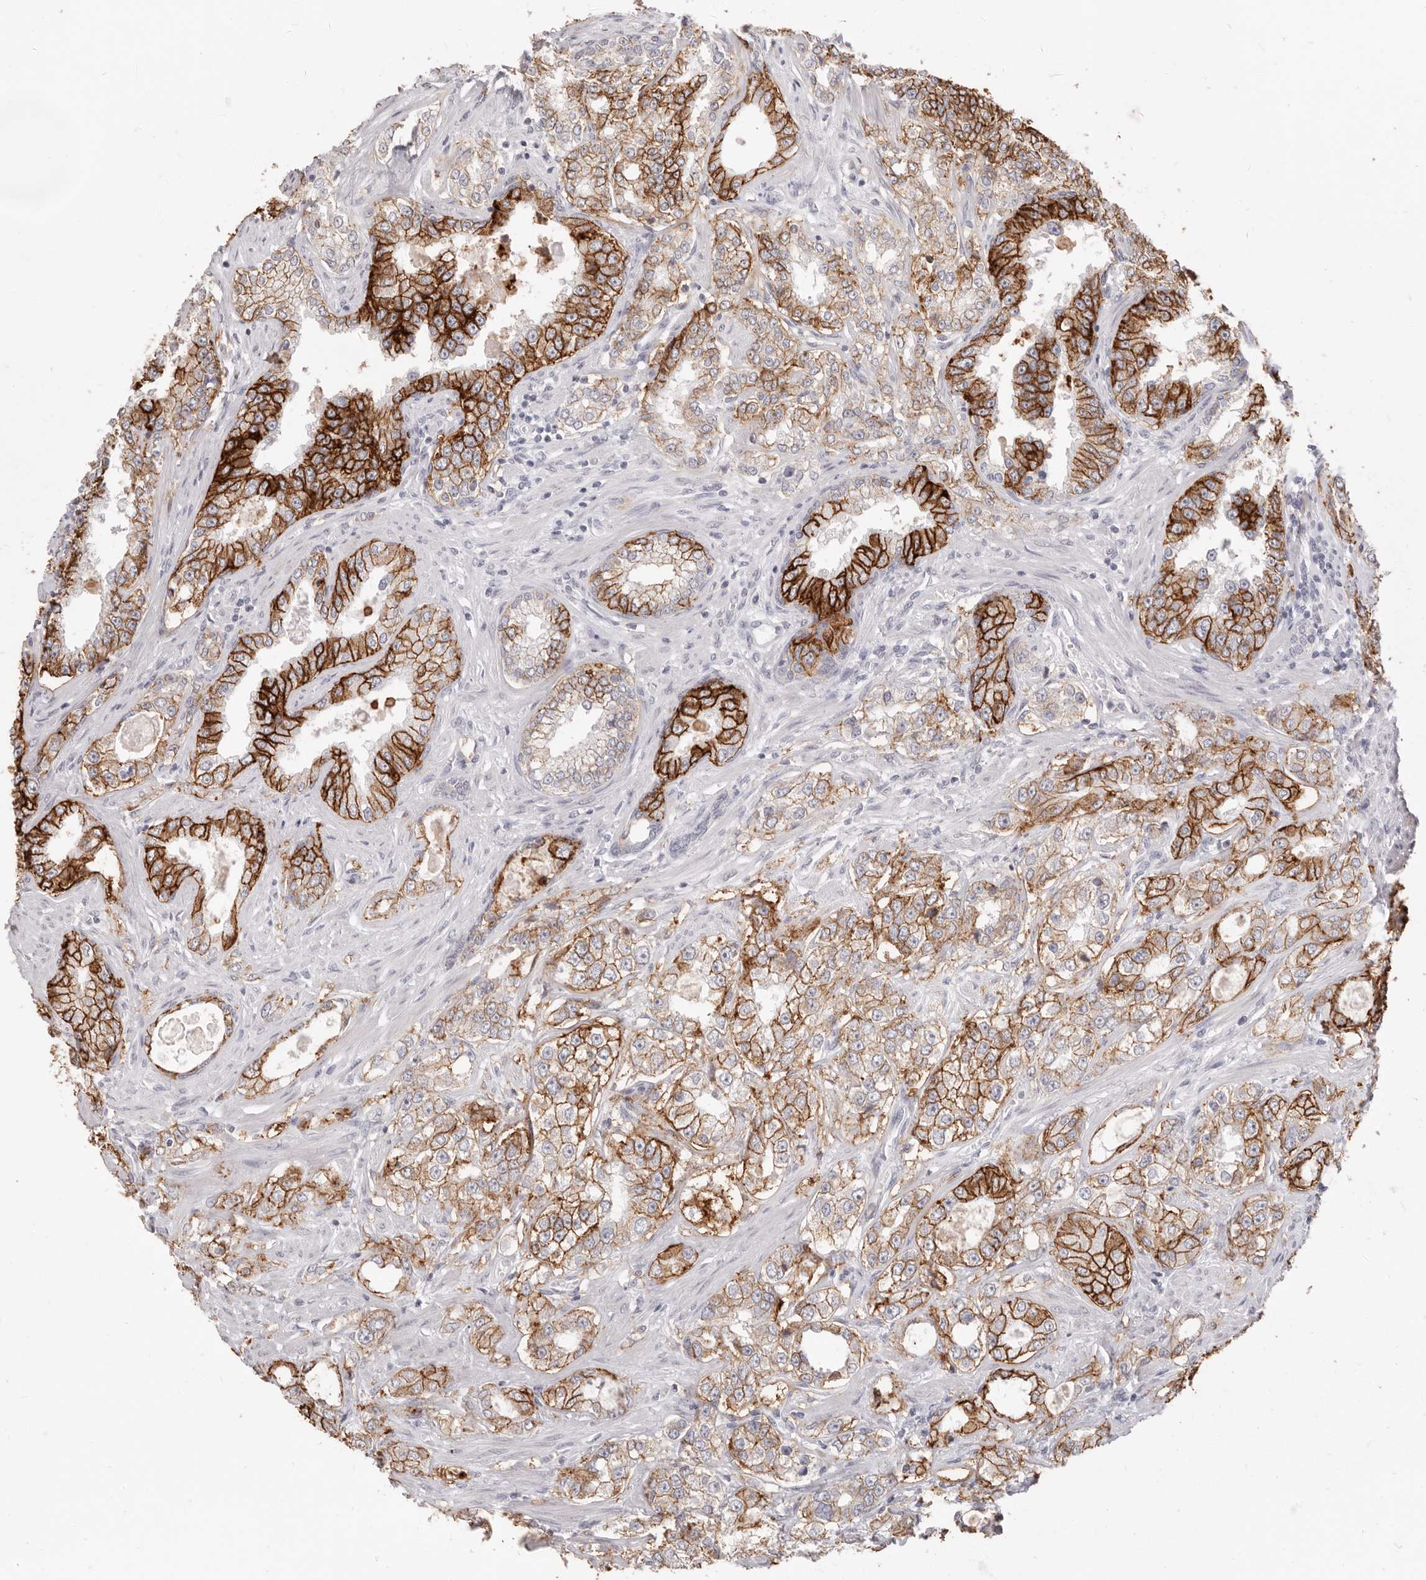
{"staining": {"intensity": "strong", "quantity": ">75%", "location": "cytoplasmic/membranous"}, "tissue": "prostate cancer", "cell_type": "Tumor cells", "image_type": "cancer", "snomed": [{"axis": "morphology", "description": "Normal tissue, NOS"}, {"axis": "morphology", "description": "Adenocarcinoma, High grade"}, {"axis": "topography", "description": "Prostate"}], "caption": "Strong cytoplasmic/membranous protein staining is present in approximately >75% of tumor cells in prostate cancer (high-grade adenocarcinoma).", "gene": "EPCAM", "patient": {"sex": "male", "age": 83}}